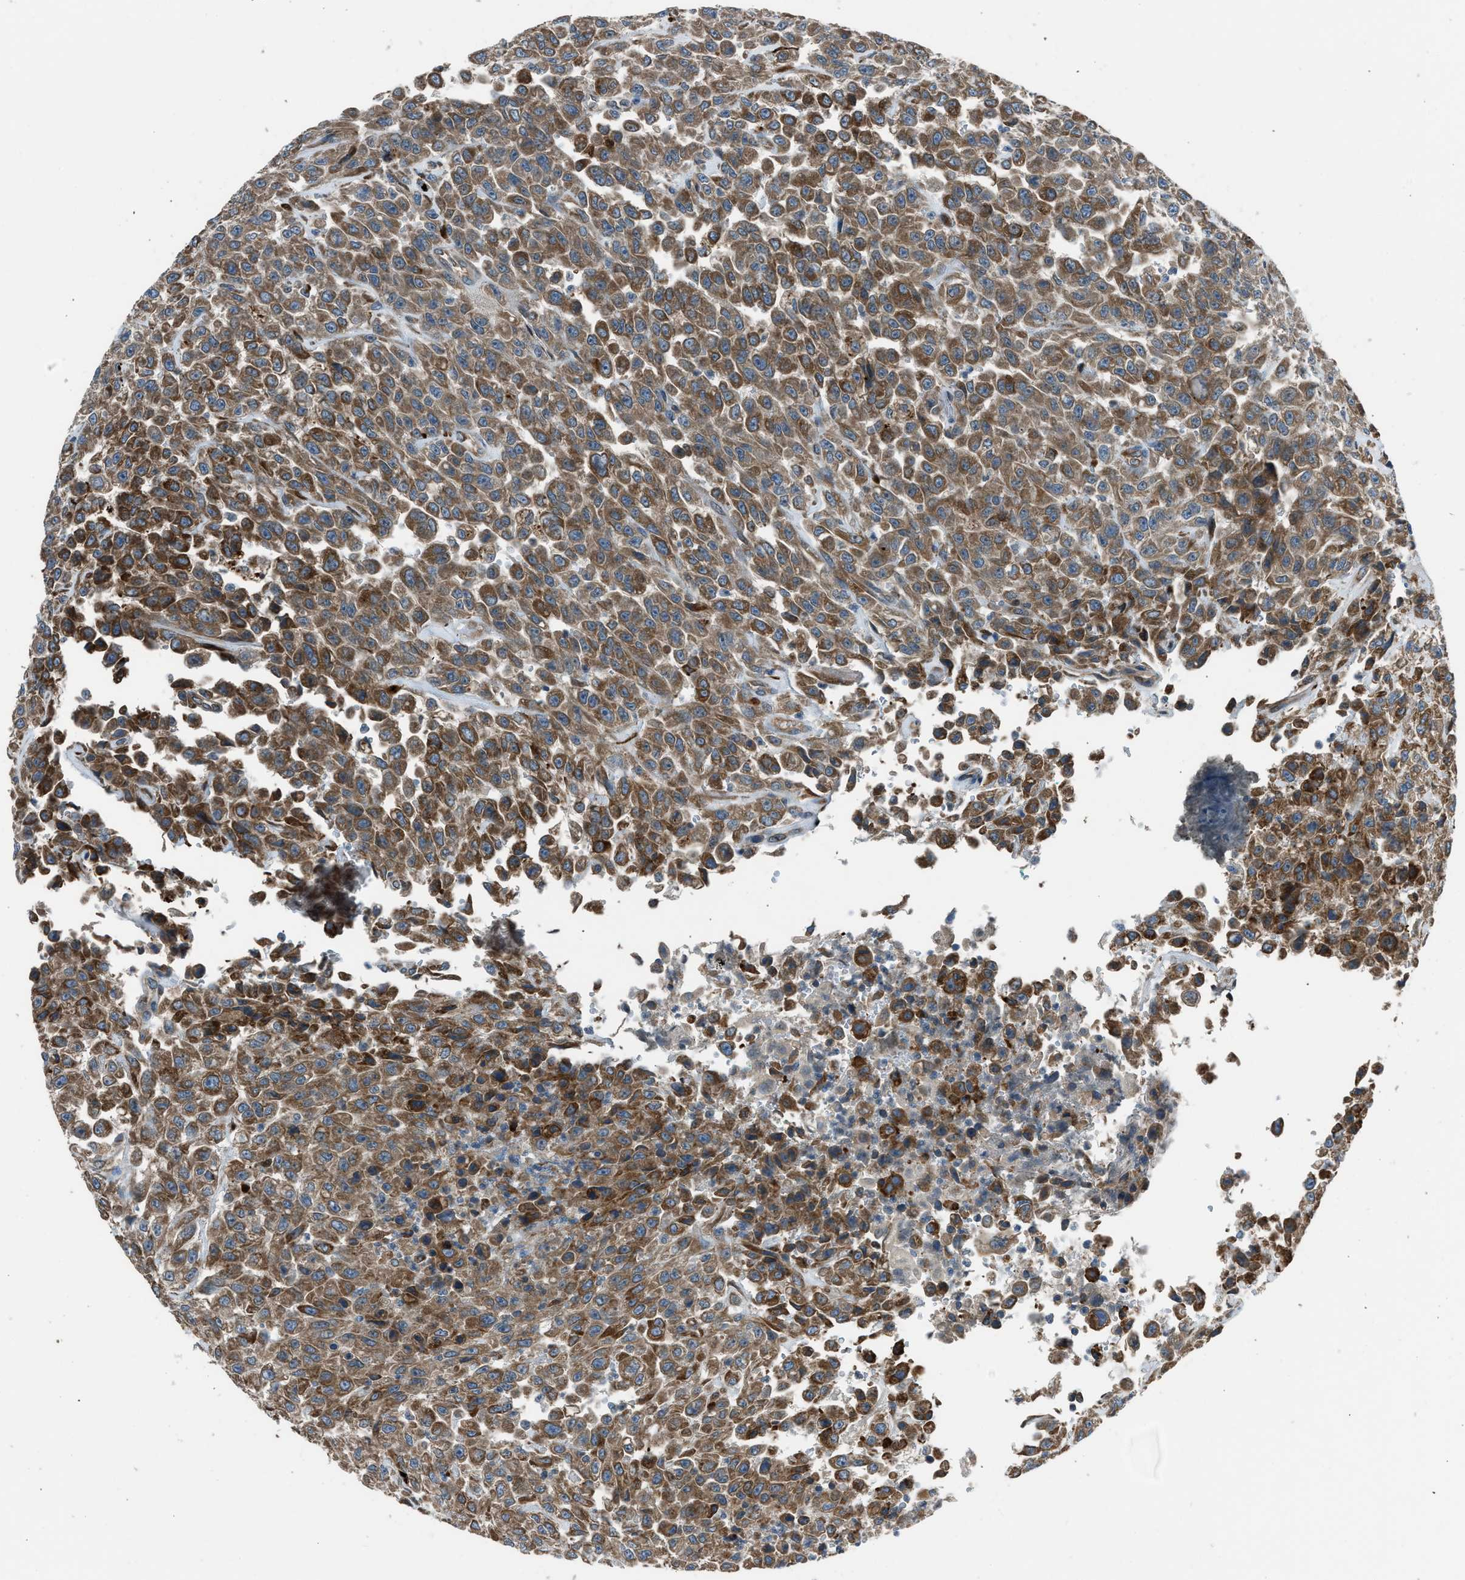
{"staining": {"intensity": "moderate", "quantity": ">75%", "location": "cytoplasmic/membranous"}, "tissue": "urothelial cancer", "cell_type": "Tumor cells", "image_type": "cancer", "snomed": [{"axis": "morphology", "description": "Urothelial carcinoma, High grade"}, {"axis": "topography", "description": "Urinary bladder"}], "caption": "IHC micrograph of neoplastic tissue: urothelial cancer stained using immunohistochemistry reveals medium levels of moderate protein expression localized specifically in the cytoplasmic/membranous of tumor cells, appearing as a cytoplasmic/membranous brown color.", "gene": "LMBR1", "patient": {"sex": "male", "age": 46}}